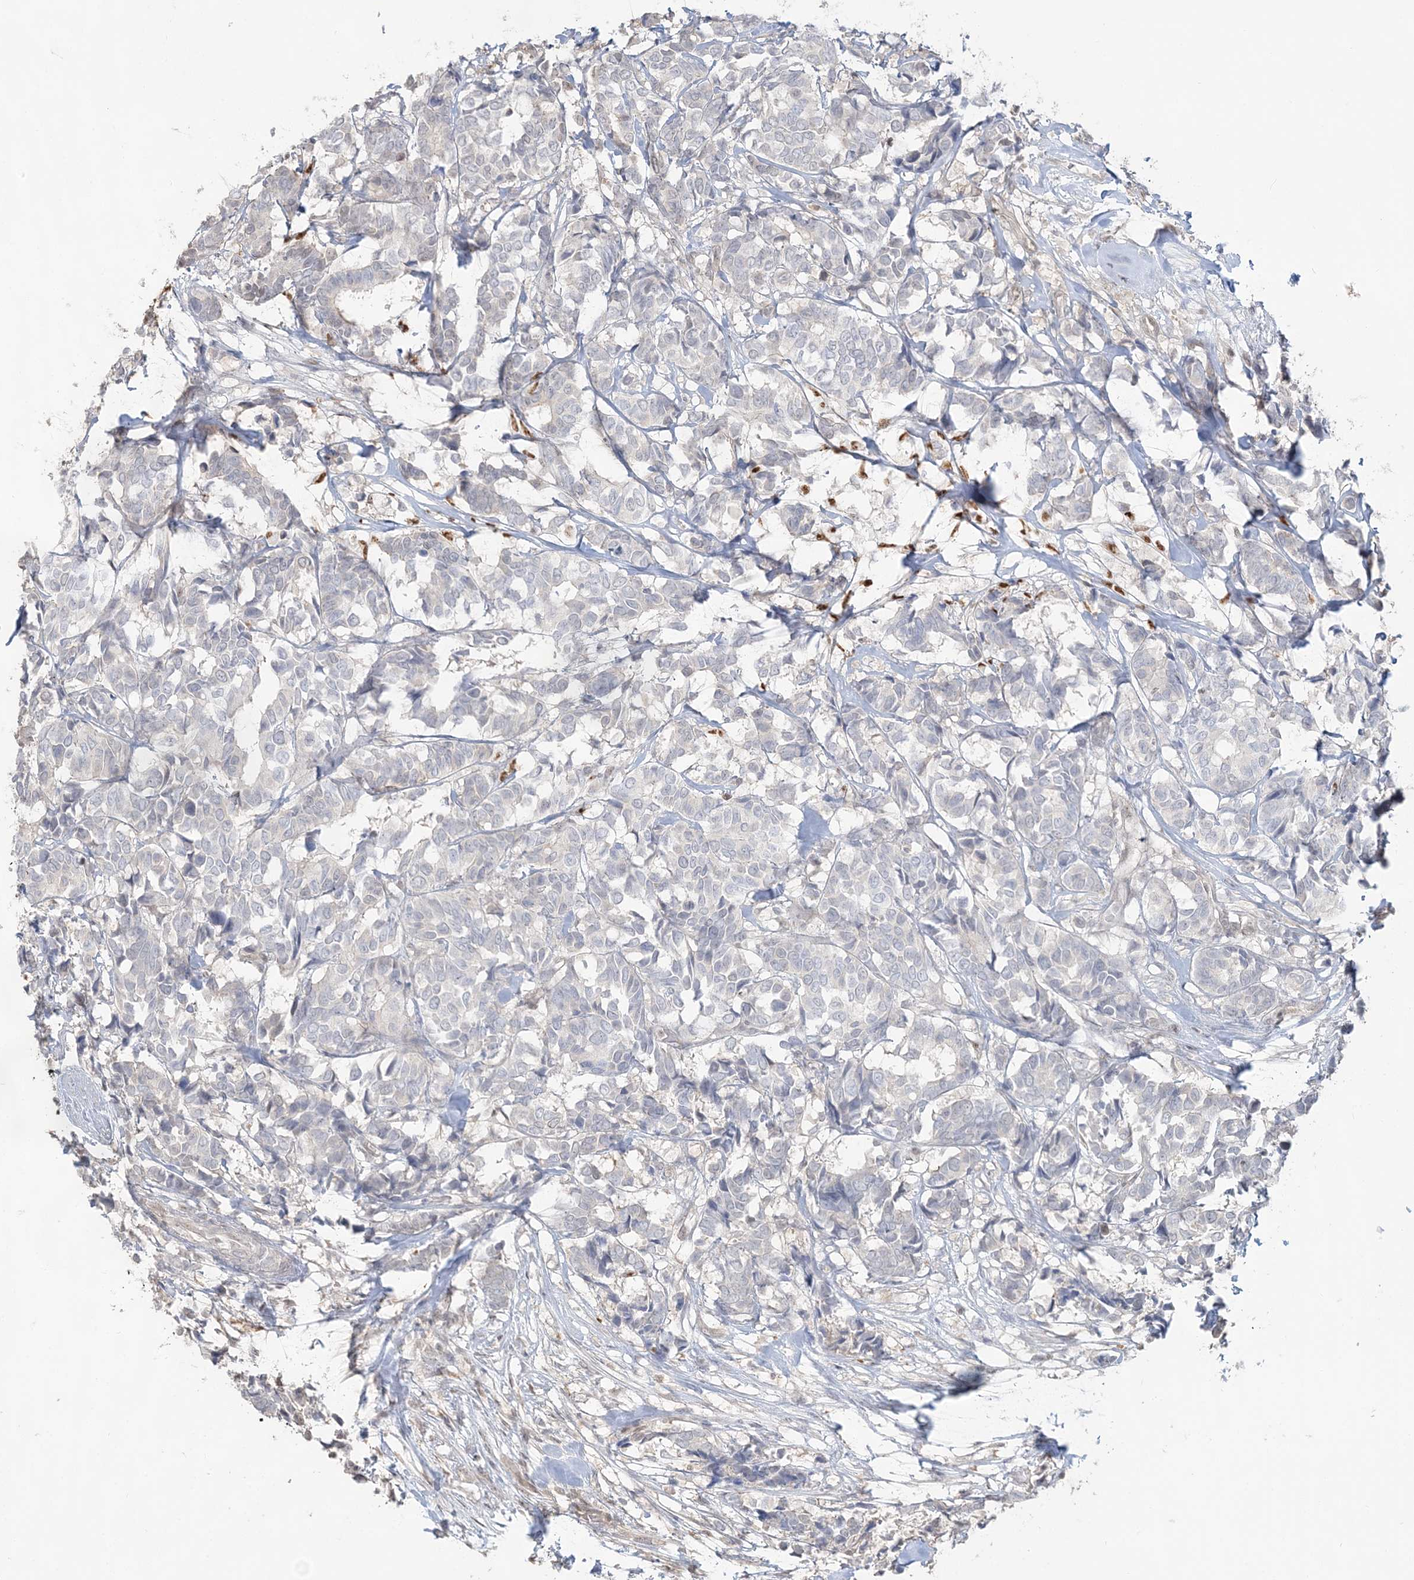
{"staining": {"intensity": "negative", "quantity": "none", "location": "none"}, "tissue": "breast cancer", "cell_type": "Tumor cells", "image_type": "cancer", "snomed": [{"axis": "morphology", "description": "Duct carcinoma"}, {"axis": "topography", "description": "Breast"}], "caption": "Protein analysis of breast cancer reveals no significant expression in tumor cells.", "gene": "SUMO2", "patient": {"sex": "female", "age": 87}}